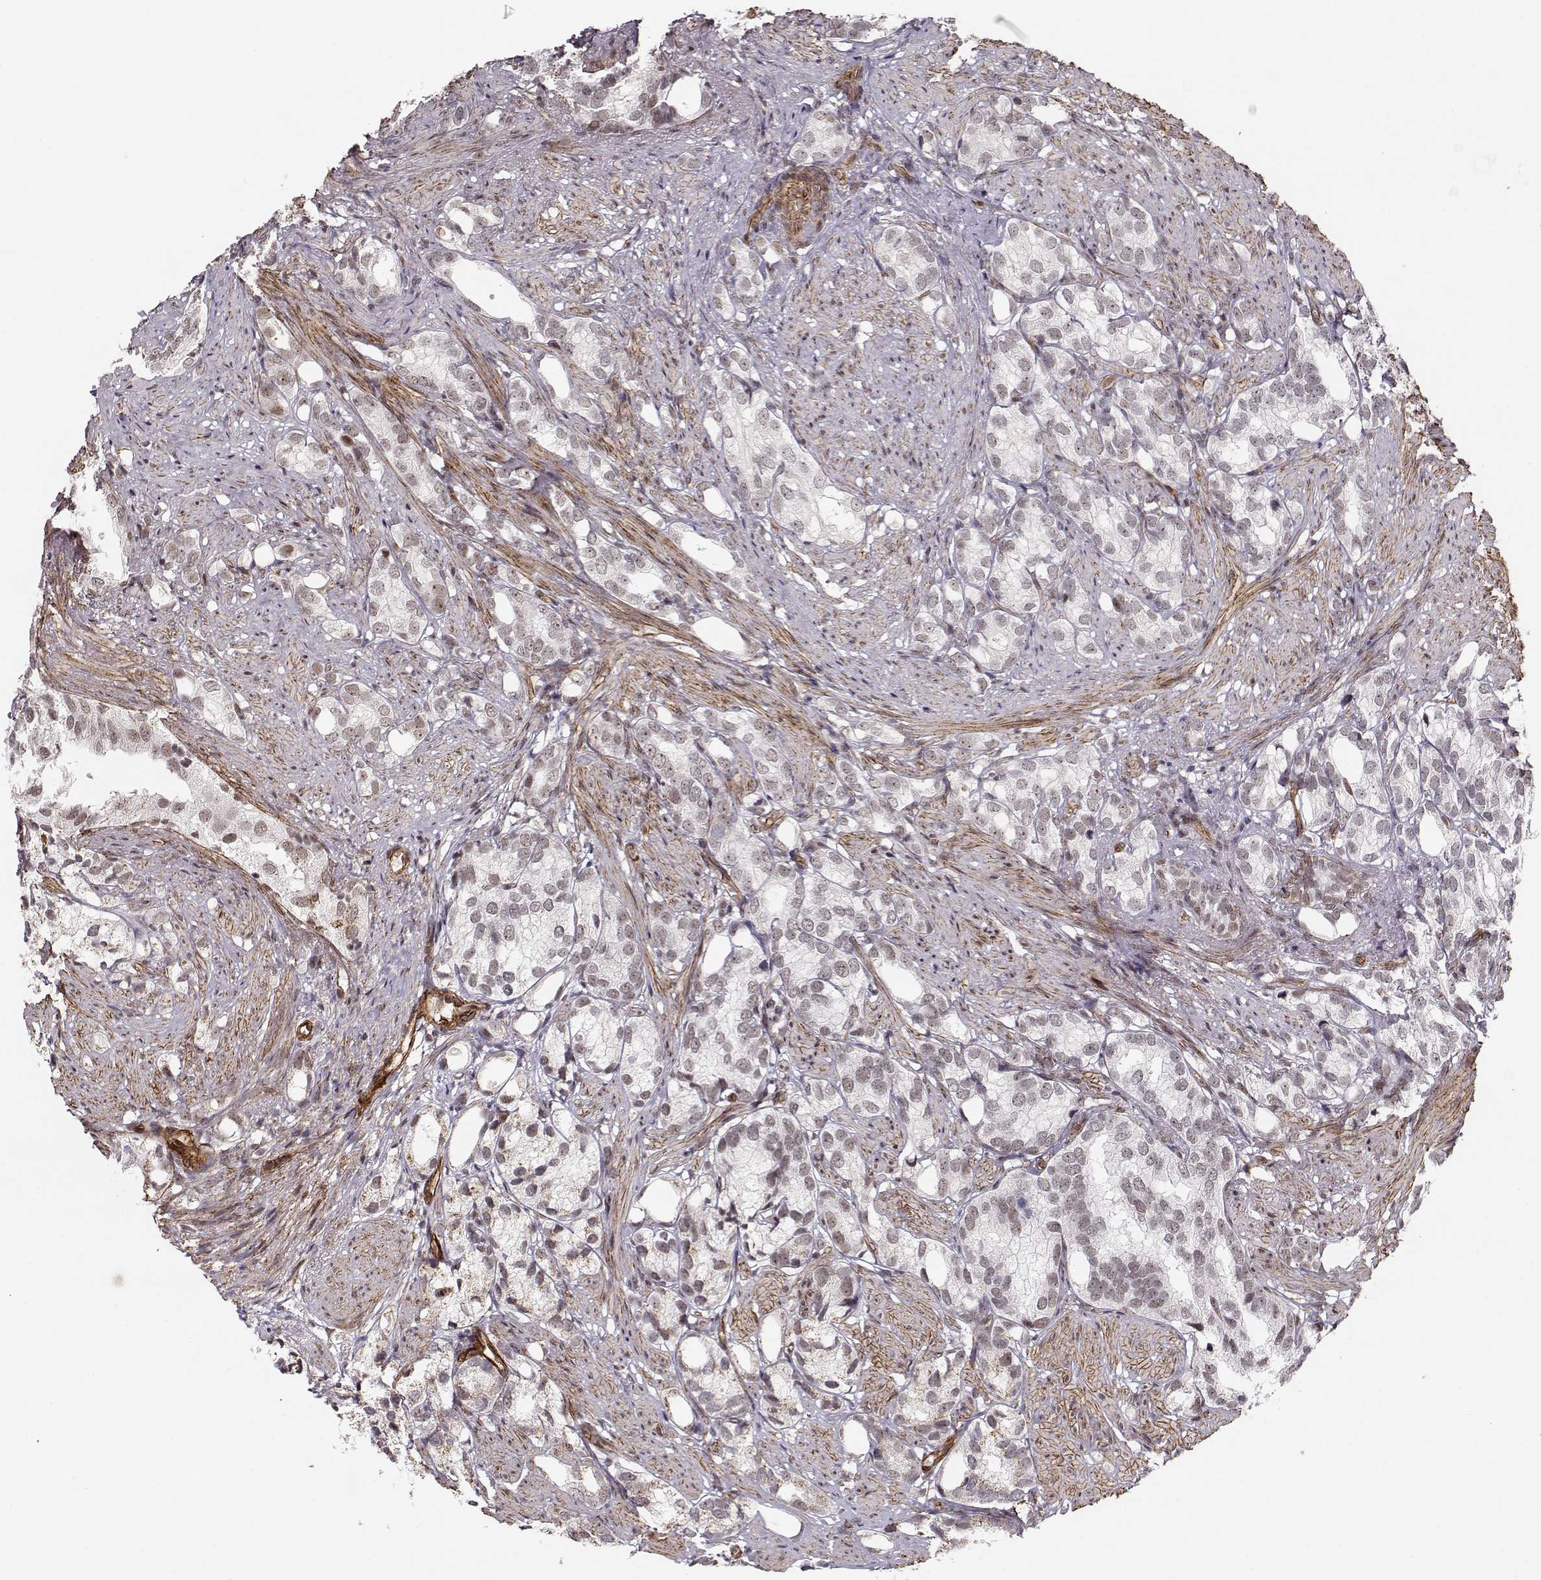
{"staining": {"intensity": "moderate", "quantity": "<25%", "location": "nuclear"}, "tissue": "prostate cancer", "cell_type": "Tumor cells", "image_type": "cancer", "snomed": [{"axis": "morphology", "description": "Adenocarcinoma, High grade"}, {"axis": "topography", "description": "Prostate"}], "caption": "Protein expression analysis of adenocarcinoma (high-grade) (prostate) exhibits moderate nuclear positivity in approximately <25% of tumor cells. Immunohistochemistry (ihc) stains the protein in brown and the nuclei are stained blue.", "gene": "CIR1", "patient": {"sex": "male", "age": 82}}